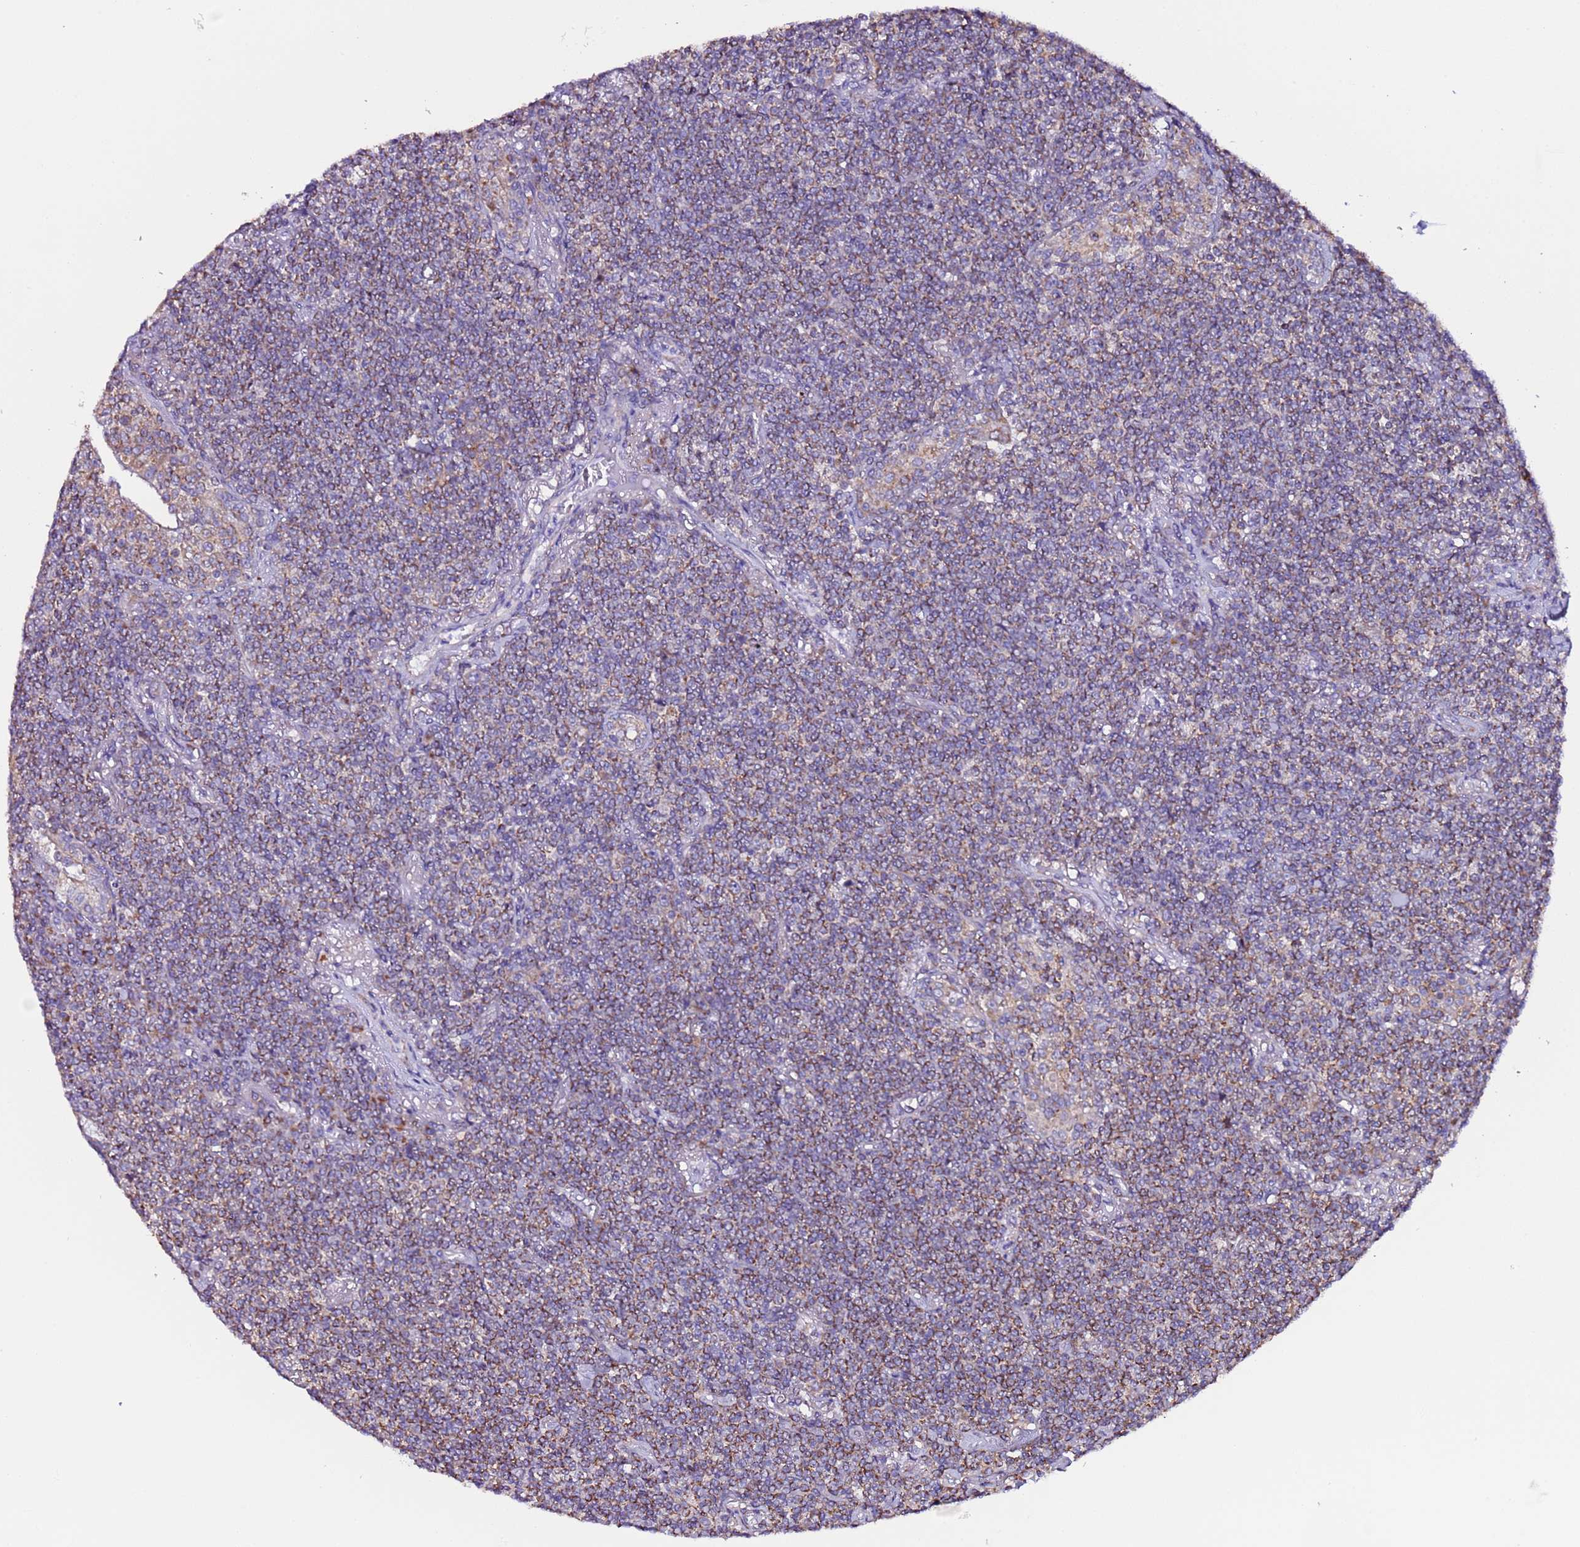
{"staining": {"intensity": "moderate", "quantity": "<25%", "location": "cytoplasmic/membranous"}, "tissue": "lymphoma", "cell_type": "Tumor cells", "image_type": "cancer", "snomed": [{"axis": "morphology", "description": "Malignant lymphoma, non-Hodgkin's type, Low grade"}, {"axis": "topography", "description": "Lung"}], "caption": "Protein staining exhibits moderate cytoplasmic/membranous positivity in about <25% of tumor cells in low-grade malignant lymphoma, non-Hodgkin's type. (DAB IHC with brightfield microscopy, high magnification).", "gene": "AHI1", "patient": {"sex": "female", "age": 71}}